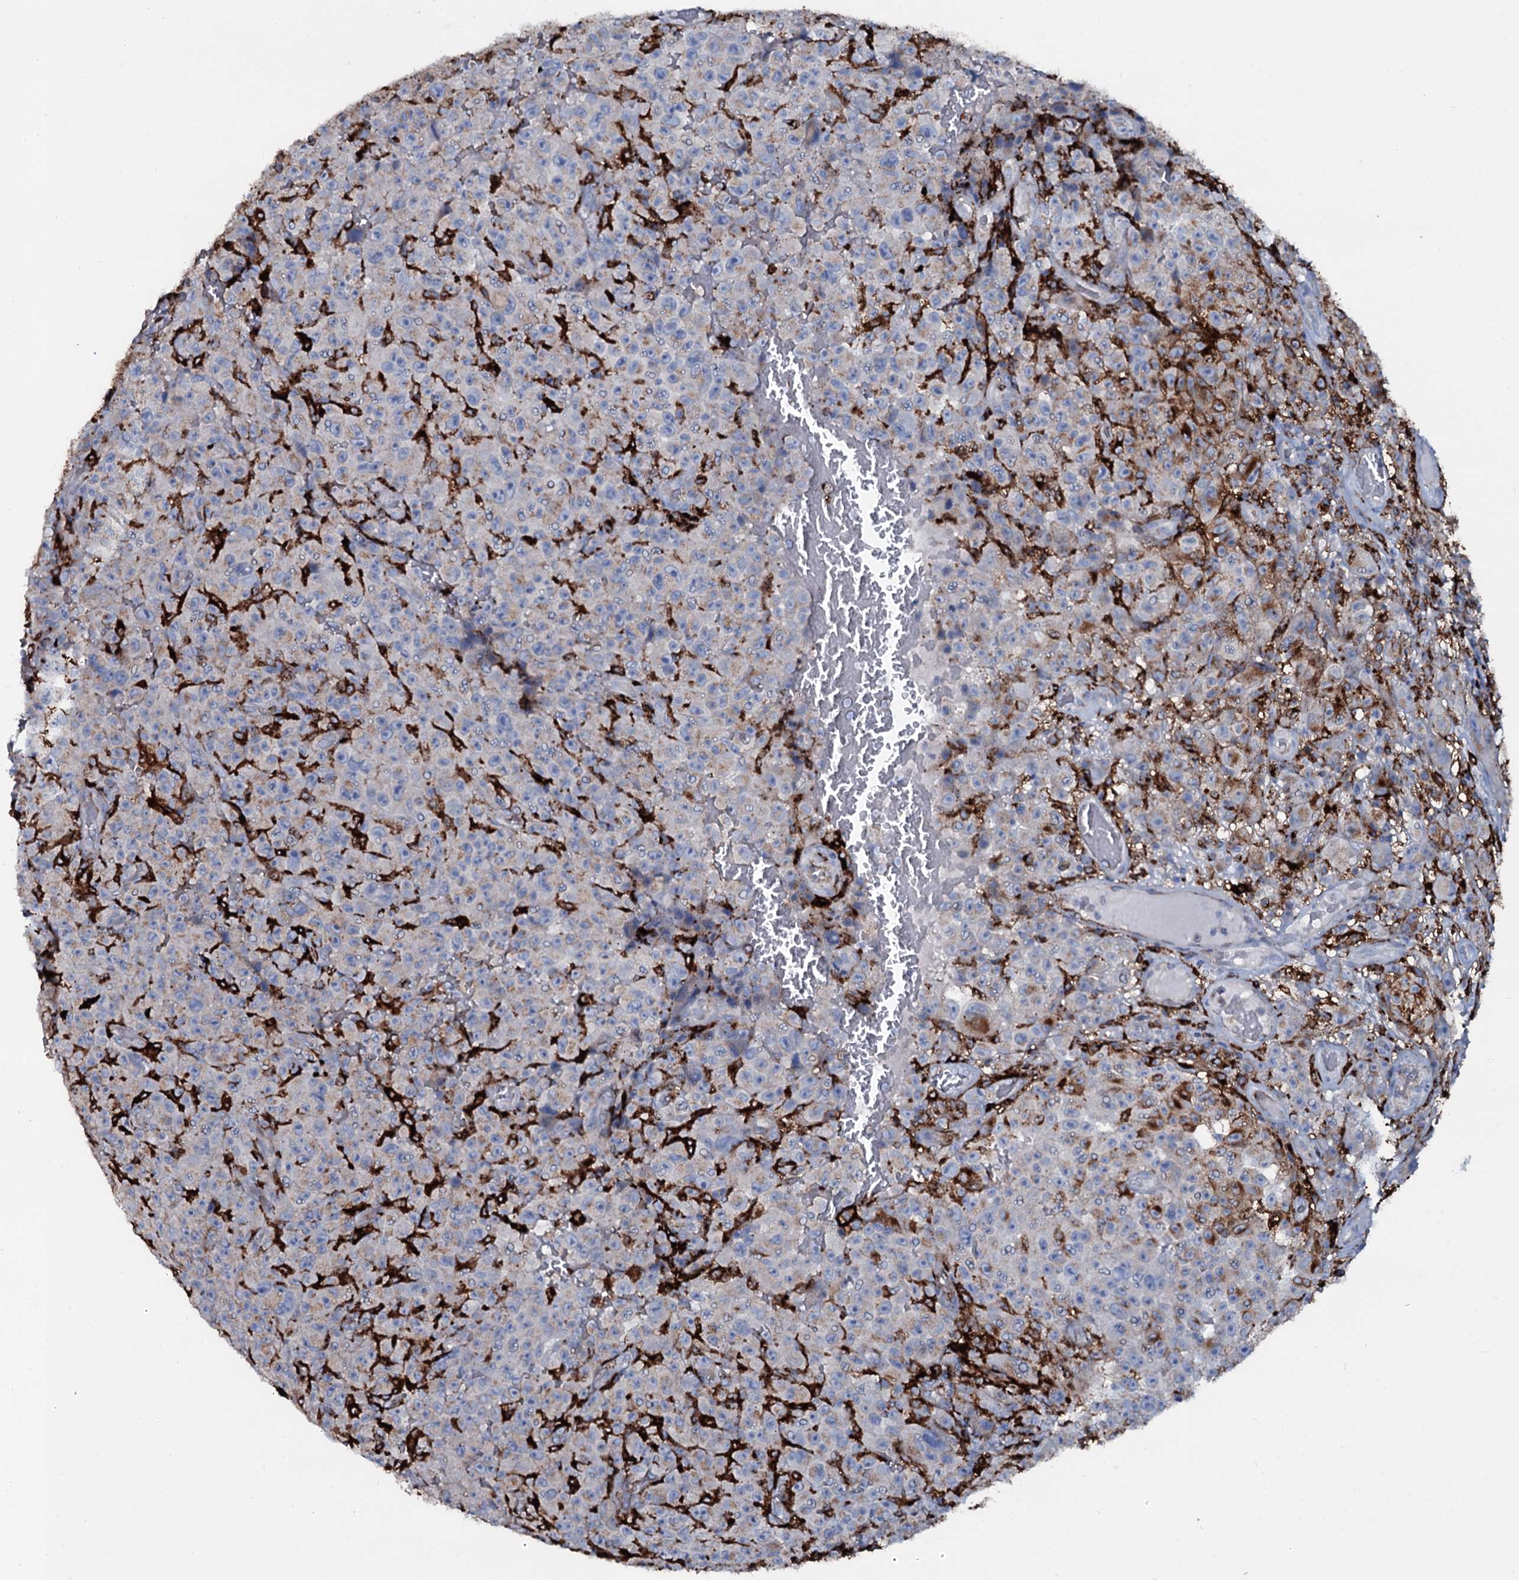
{"staining": {"intensity": "negative", "quantity": "none", "location": "none"}, "tissue": "melanoma", "cell_type": "Tumor cells", "image_type": "cancer", "snomed": [{"axis": "morphology", "description": "Malignant melanoma, NOS"}, {"axis": "topography", "description": "Skin"}], "caption": "This photomicrograph is of melanoma stained with immunohistochemistry (IHC) to label a protein in brown with the nuclei are counter-stained blue. There is no staining in tumor cells.", "gene": "OSBPL2", "patient": {"sex": "female", "age": 82}}